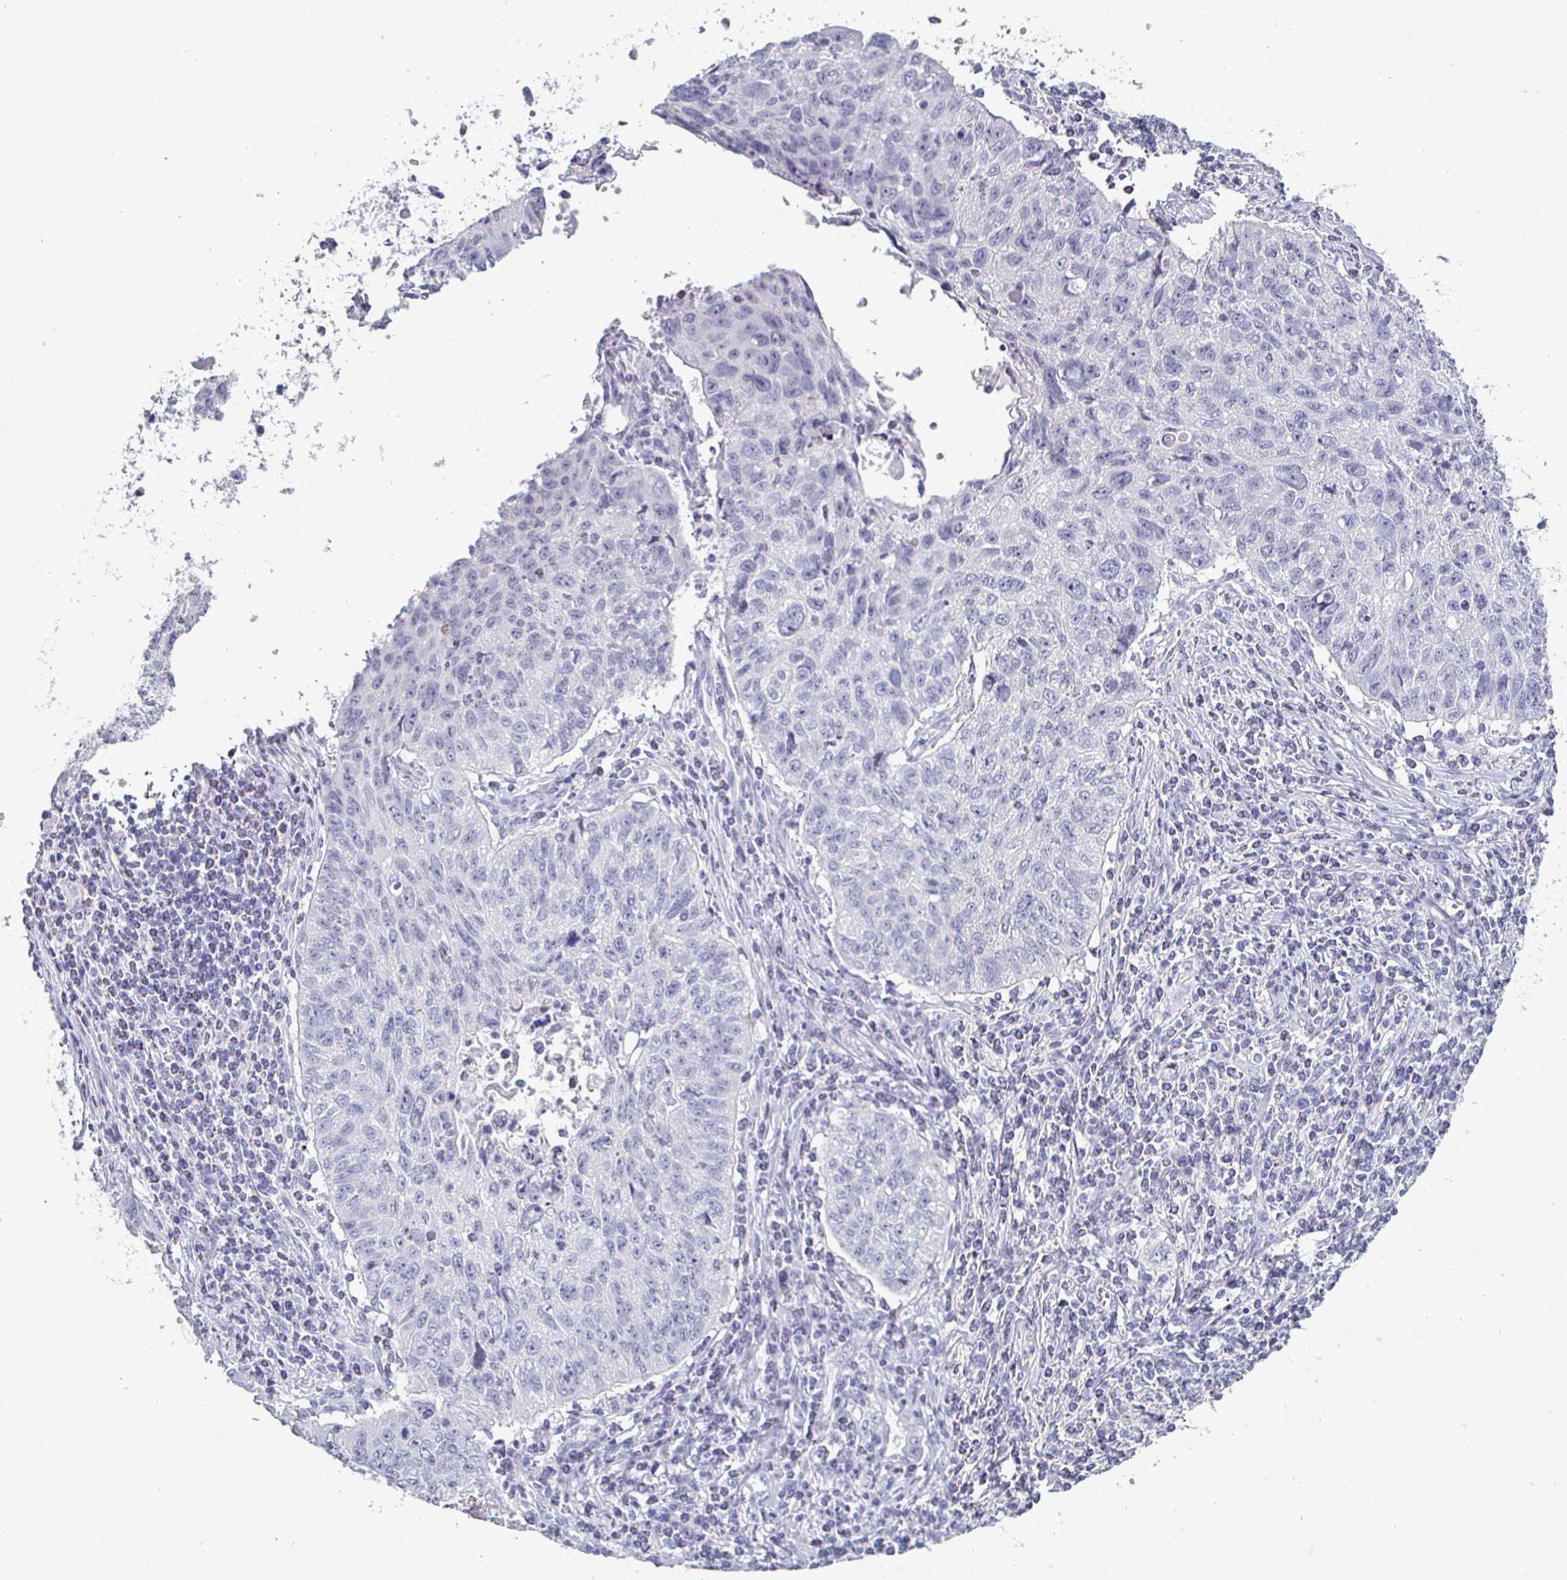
{"staining": {"intensity": "negative", "quantity": "none", "location": "none"}, "tissue": "lung cancer", "cell_type": "Tumor cells", "image_type": "cancer", "snomed": [{"axis": "morphology", "description": "Normal morphology"}, {"axis": "morphology", "description": "Aneuploidy"}, {"axis": "morphology", "description": "Squamous cell carcinoma, NOS"}, {"axis": "topography", "description": "Lymph node"}, {"axis": "topography", "description": "Lung"}], "caption": "DAB immunohistochemical staining of lung aneuploidy shows no significant staining in tumor cells.", "gene": "ENPP1", "patient": {"sex": "female", "age": 76}}